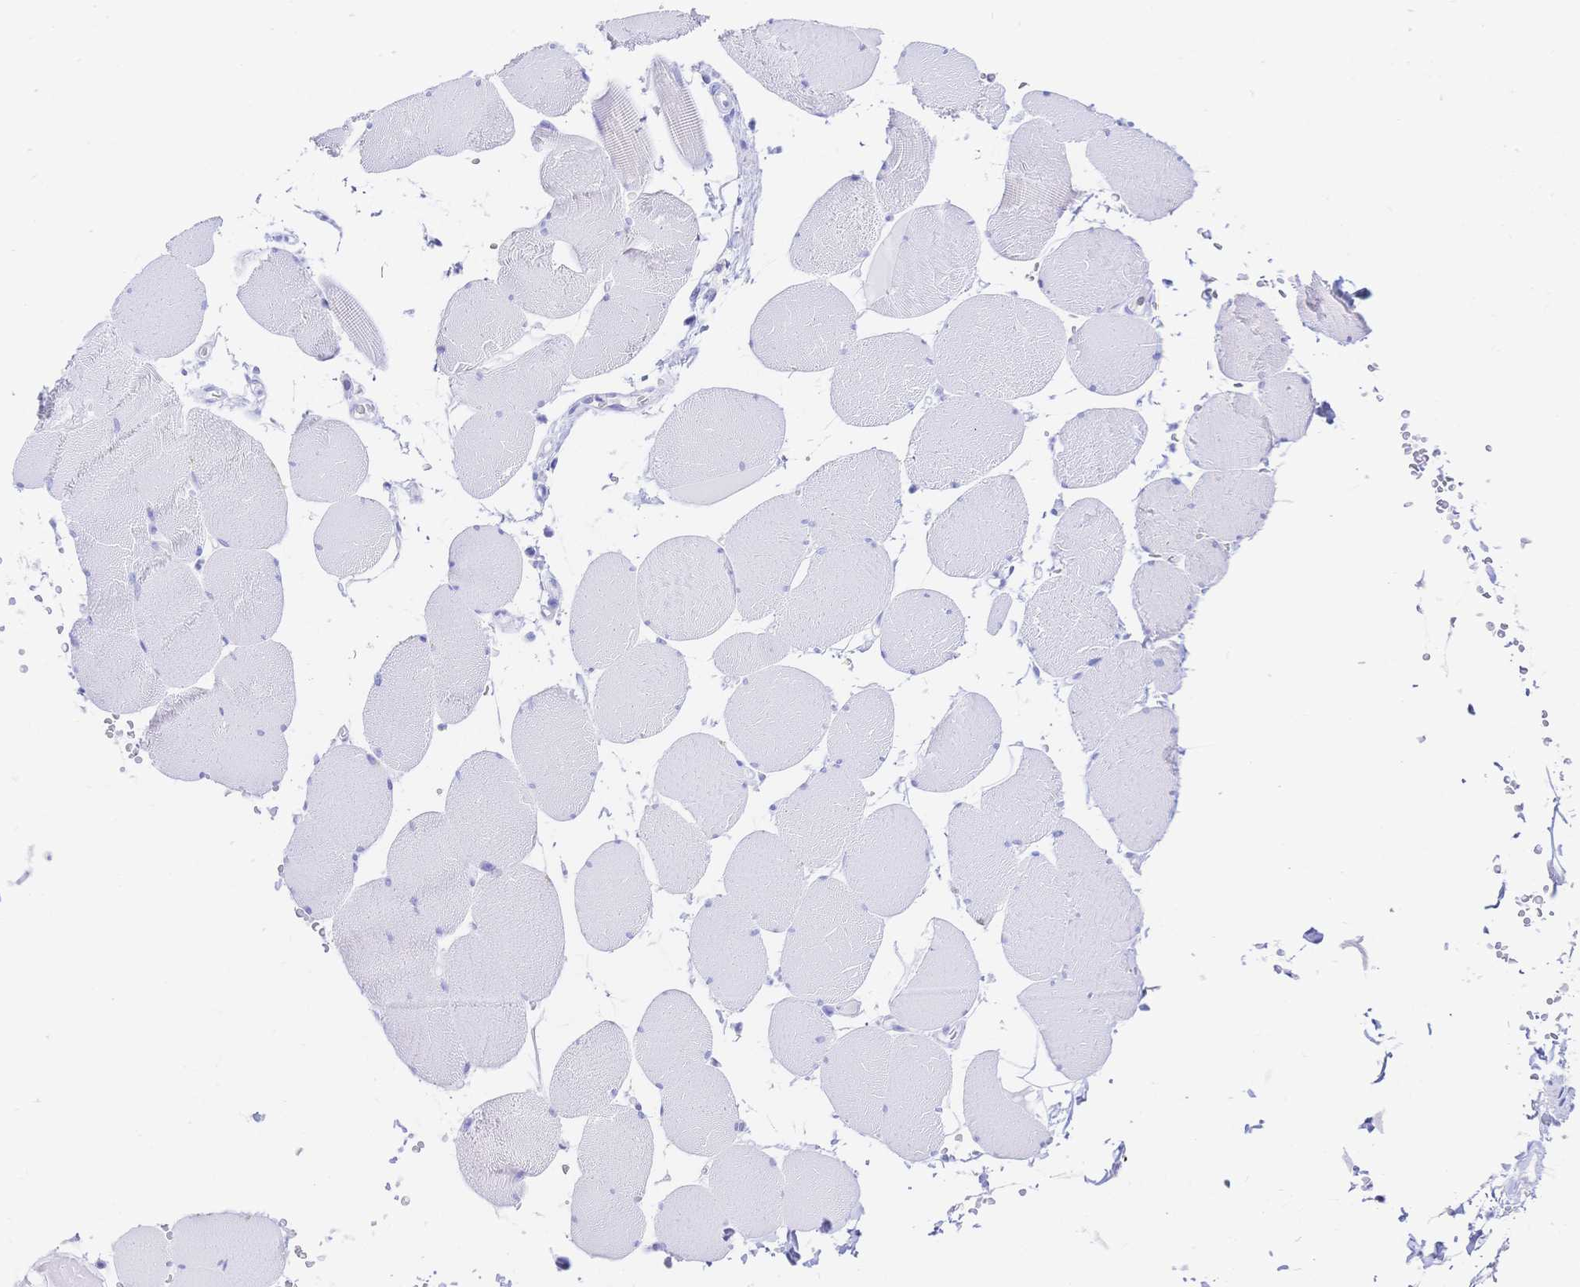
{"staining": {"intensity": "negative", "quantity": "none", "location": "none"}, "tissue": "skeletal muscle", "cell_type": "Myocytes", "image_type": "normal", "snomed": [{"axis": "morphology", "description": "Normal tissue, NOS"}, {"axis": "topography", "description": "Skeletal muscle"}, {"axis": "topography", "description": "Head-Neck"}], "caption": "Histopathology image shows no significant protein positivity in myocytes of unremarkable skeletal muscle. (DAB immunohistochemistry (IHC) with hematoxylin counter stain).", "gene": "UMOD", "patient": {"sex": "male", "age": 66}}